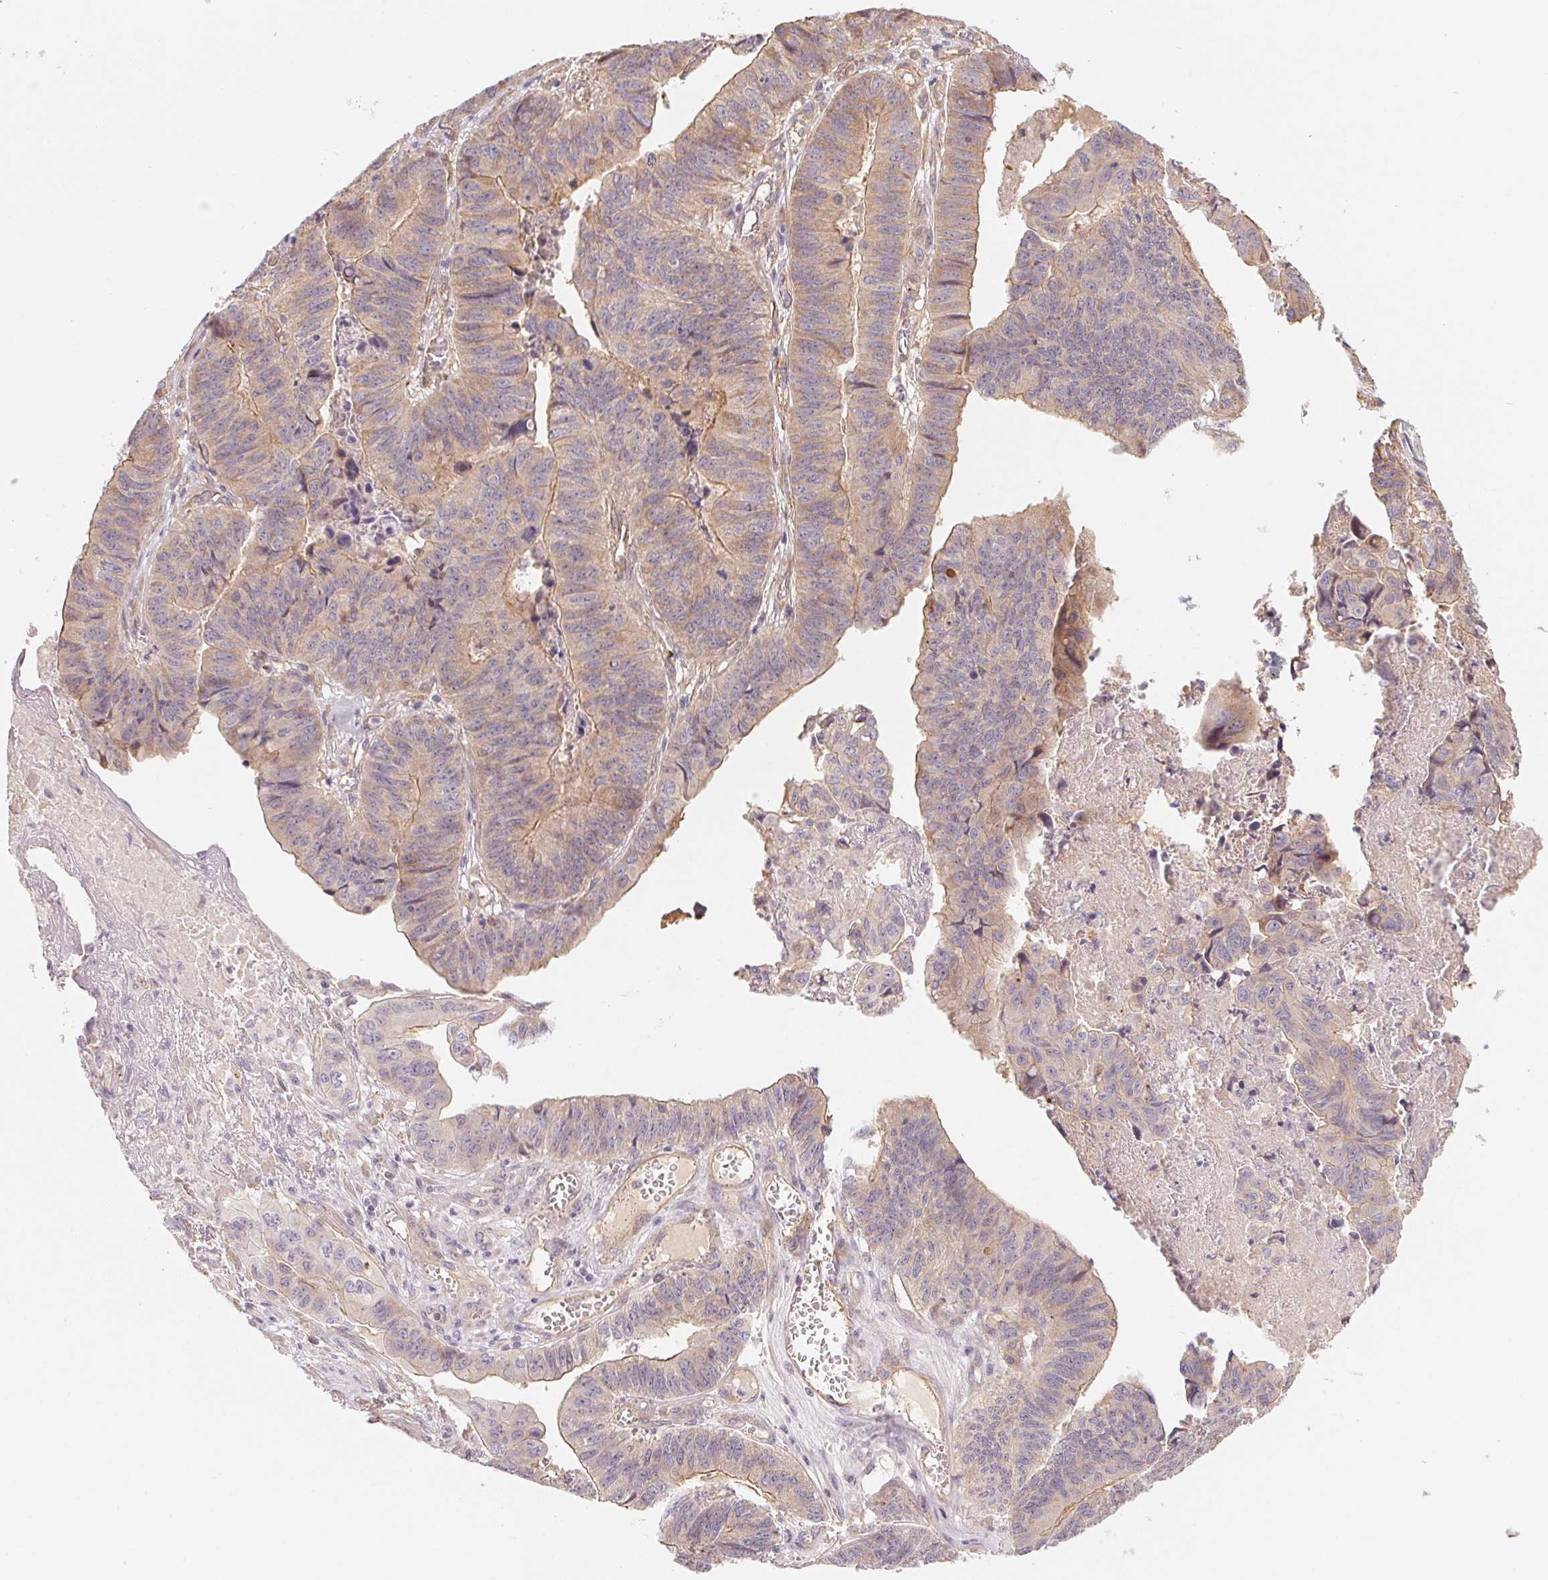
{"staining": {"intensity": "weak", "quantity": "25%-75%", "location": "cytoplasmic/membranous"}, "tissue": "stomach cancer", "cell_type": "Tumor cells", "image_type": "cancer", "snomed": [{"axis": "morphology", "description": "Adenocarcinoma, NOS"}, {"axis": "topography", "description": "Stomach, lower"}], "caption": "This is a micrograph of immunohistochemistry staining of adenocarcinoma (stomach), which shows weak positivity in the cytoplasmic/membranous of tumor cells.", "gene": "CCDC112", "patient": {"sex": "male", "age": 77}}